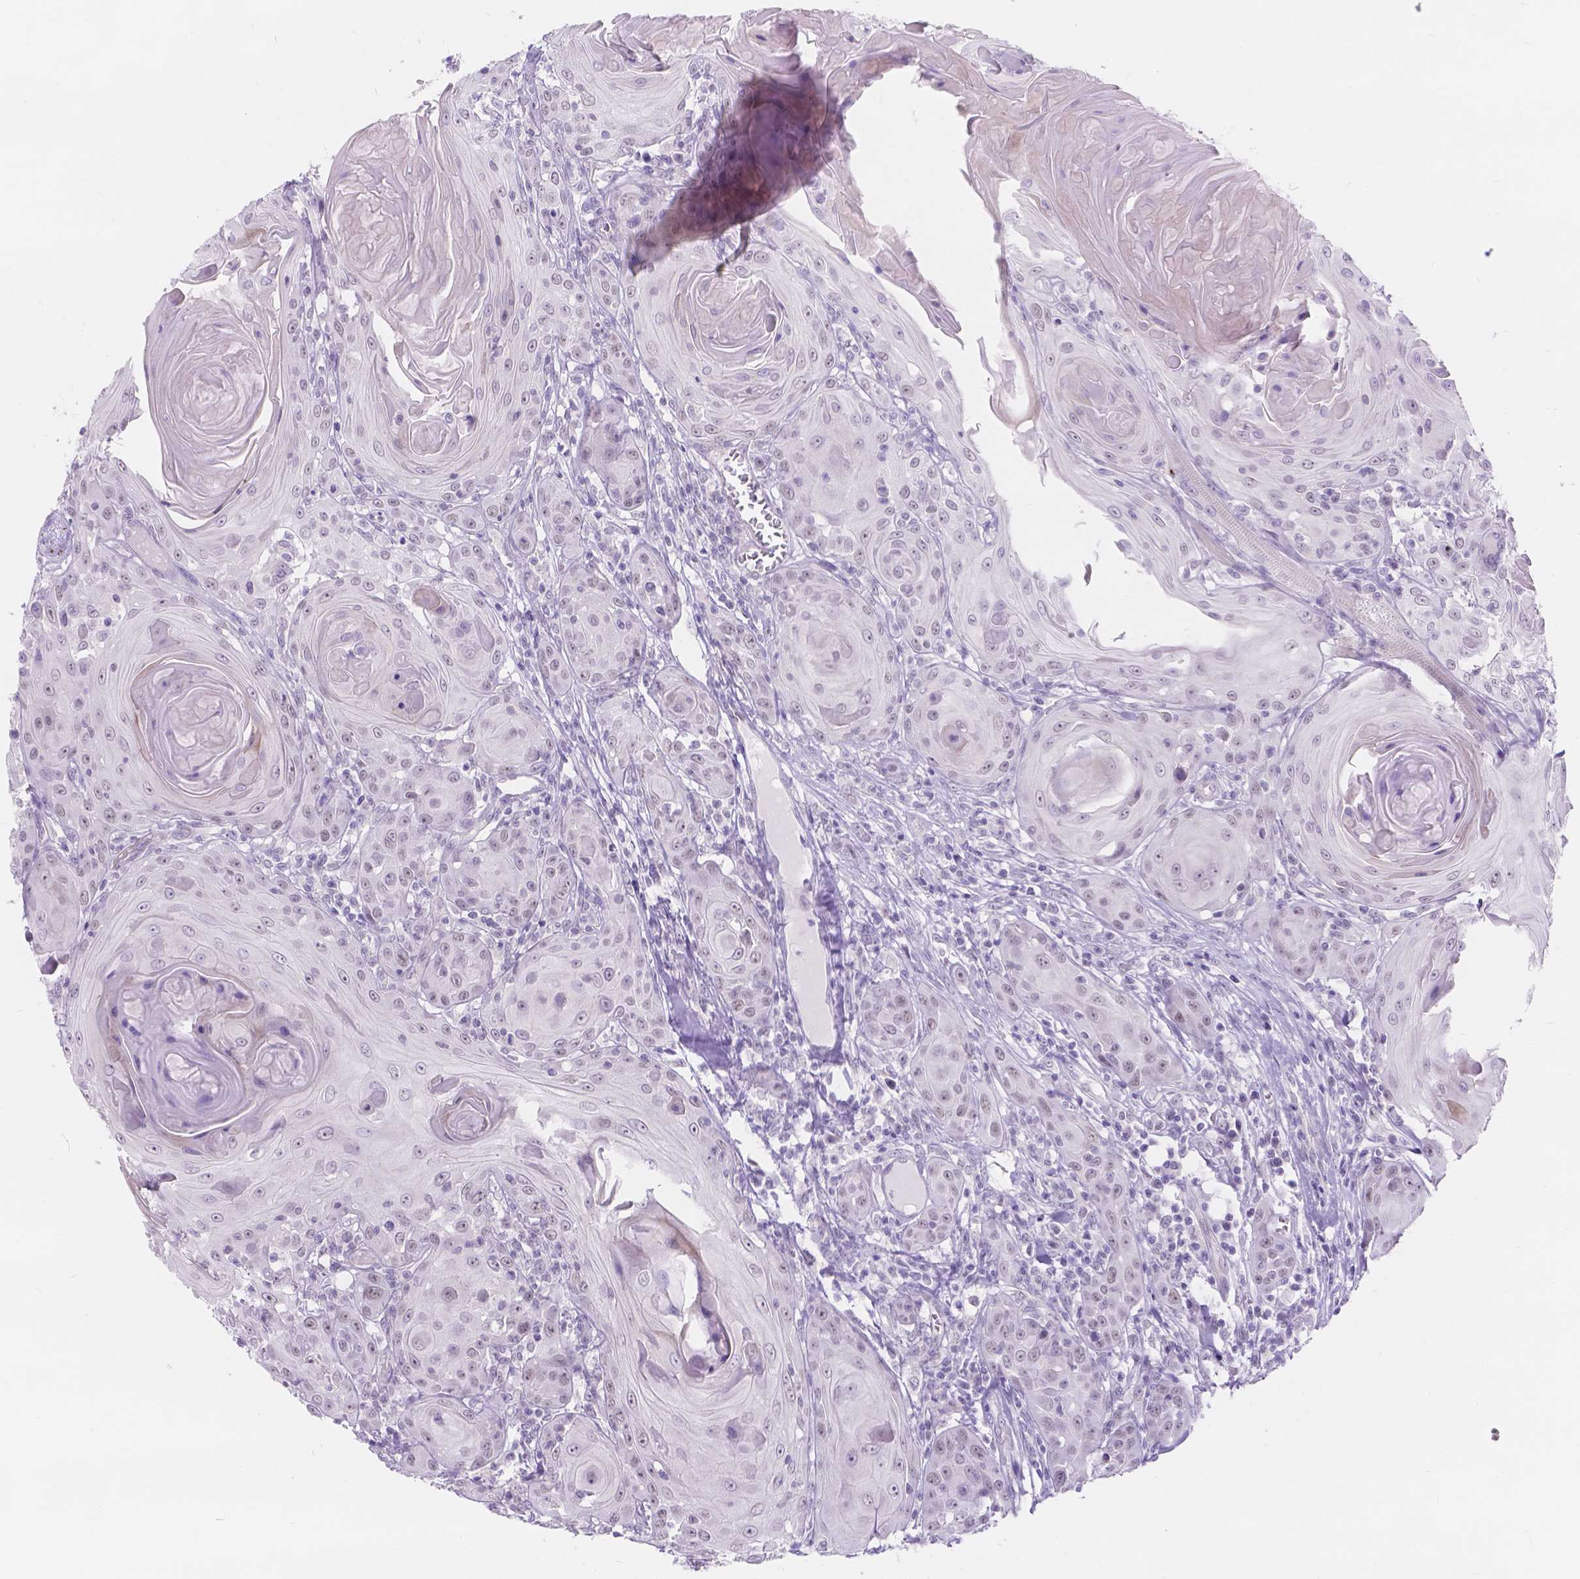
{"staining": {"intensity": "negative", "quantity": "none", "location": "none"}, "tissue": "head and neck cancer", "cell_type": "Tumor cells", "image_type": "cancer", "snomed": [{"axis": "morphology", "description": "Squamous cell carcinoma, NOS"}, {"axis": "topography", "description": "Head-Neck"}], "caption": "High magnification brightfield microscopy of head and neck cancer stained with DAB (3,3'-diaminobenzidine) (brown) and counterstained with hematoxylin (blue): tumor cells show no significant staining.", "gene": "DCC", "patient": {"sex": "female", "age": 80}}